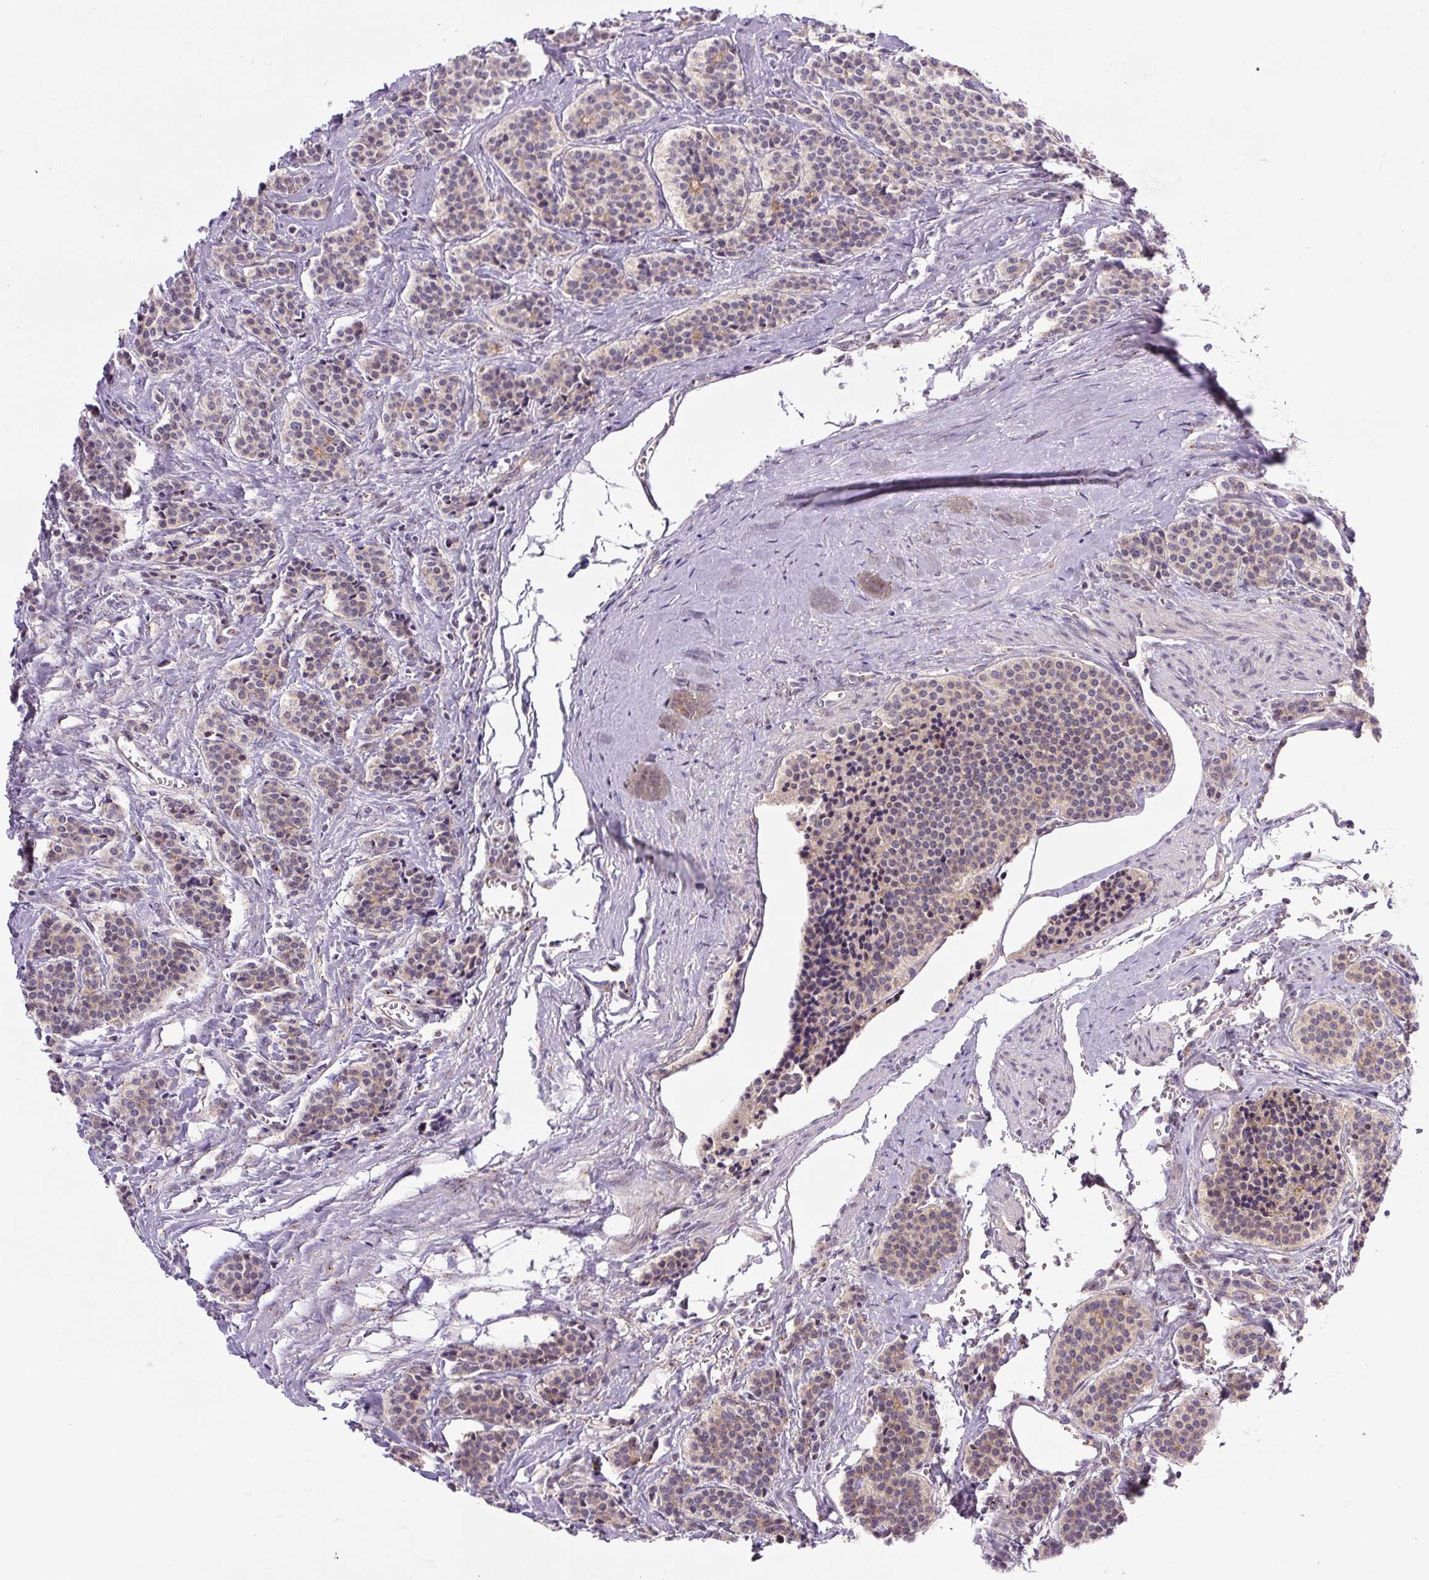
{"staining": {"intensity": "weak", "quantity": "25%-75%", "location": "cytoplasmic/membranous"}, "tissue": "carcinoid", "cell_type": "Tumor cells", "image_type": "cancer", "snomed": [{"axis": "morphology", "description": "Carcinoid, malignant, NOS"}, {"axis": "topography", "description": "Small intestine"}], "caption": "Carcinoid (malignant) tissue demonstrates weak cytoplasmic/membranous positivity in about 25%-75% of tumor cells, visualized by immunohistochemistry. Ihc stains the protein in brown and the nuclei are stained blue.", "gene": "PCM1", "patient": {"sex": "male", "age": 63}}